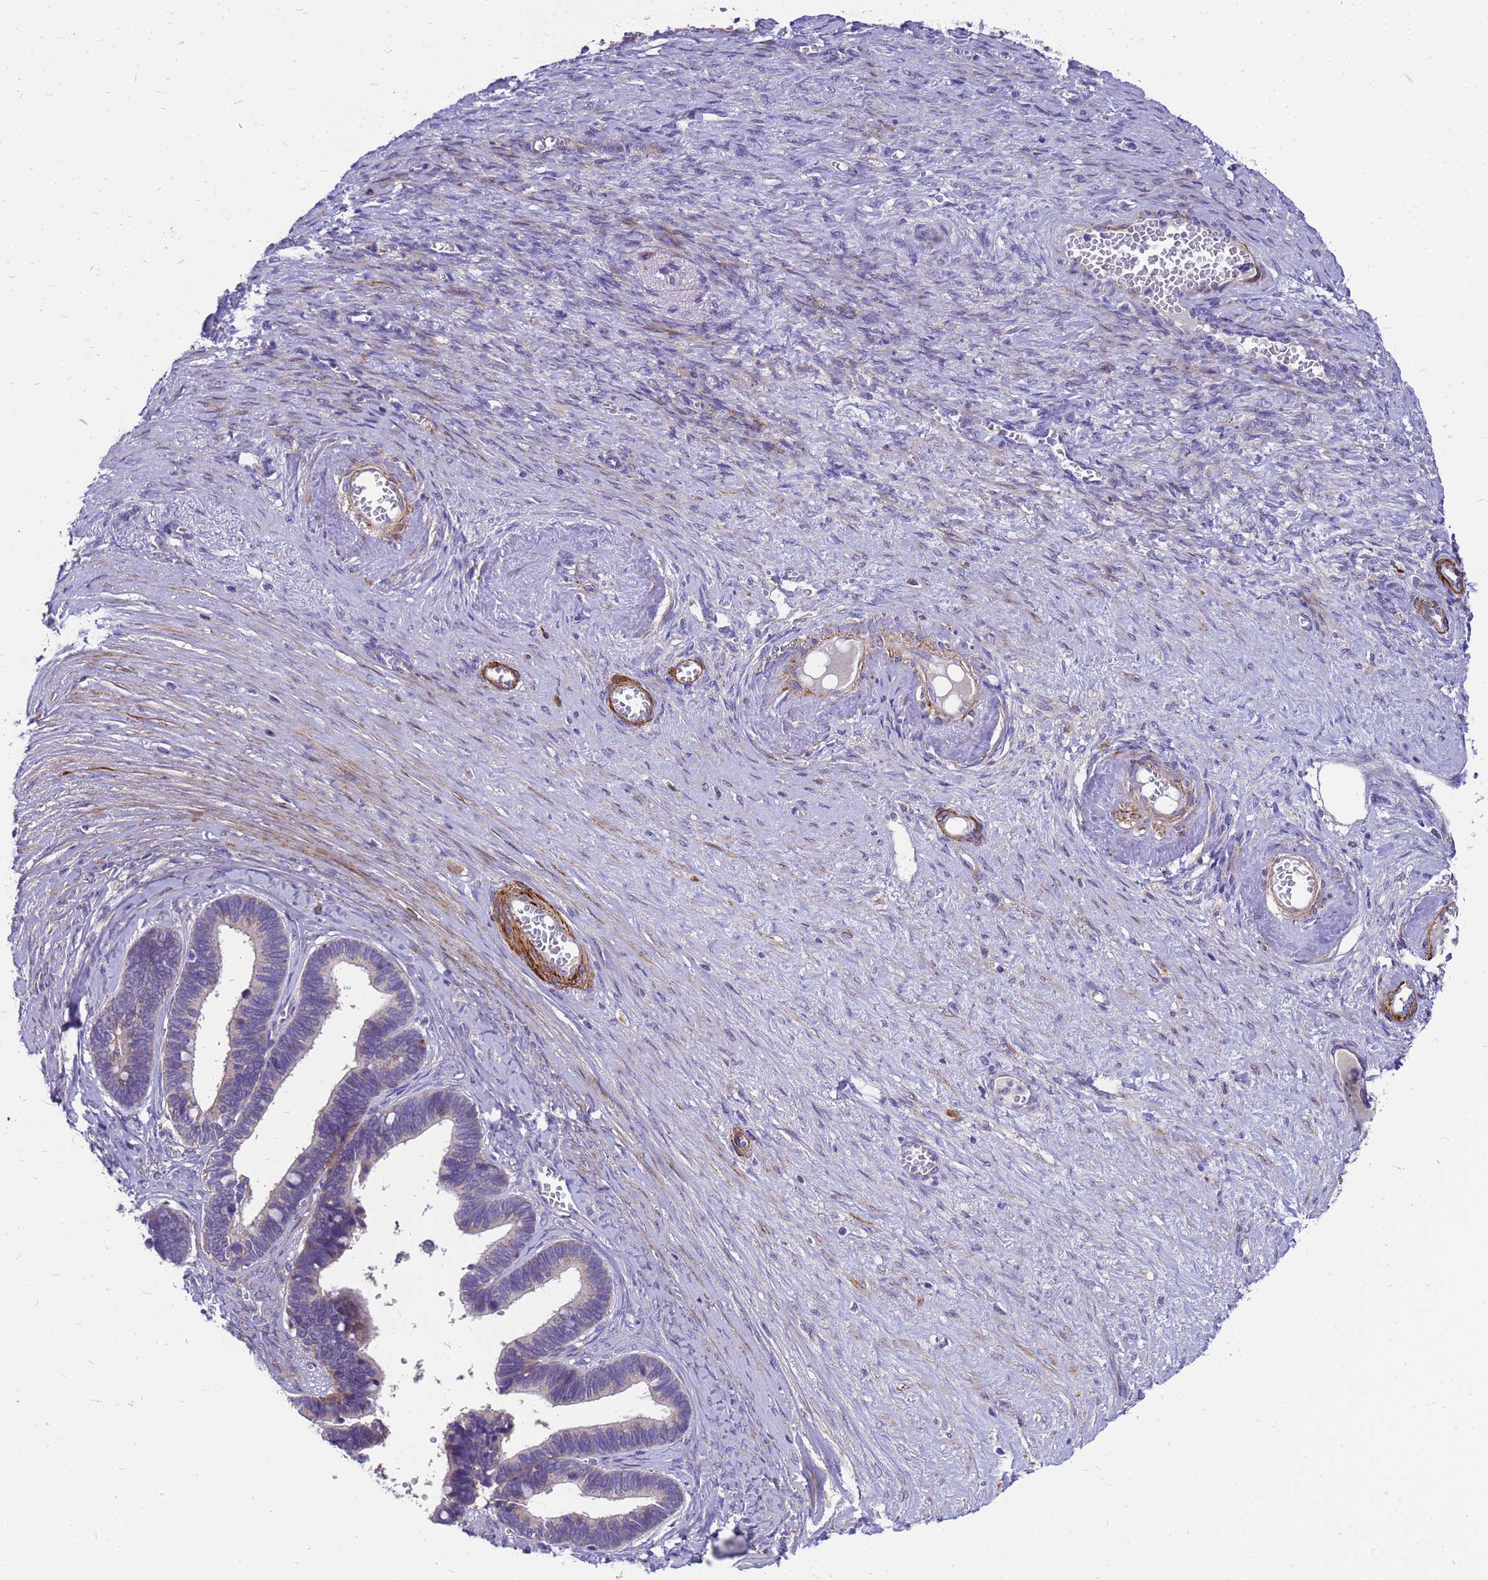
{"staining": {"intensity": "negative", "quantity": "none", "location": "none"}, "tissue": "ovarian cancer", "cell_type": "Tumor cells", "image_type": "cancer", "snomed": [{"axis": "morphology", "description": "Cystadenocarcinoma, serous, NOS"}, {"axis": "topography", "description": "Ovary"}], "caption": "Tumor cells show no significant staining in ovarian serous cystadenocarcinoma.", "gene": "POP7", "patient": {"sex": "female", "age": 56}}